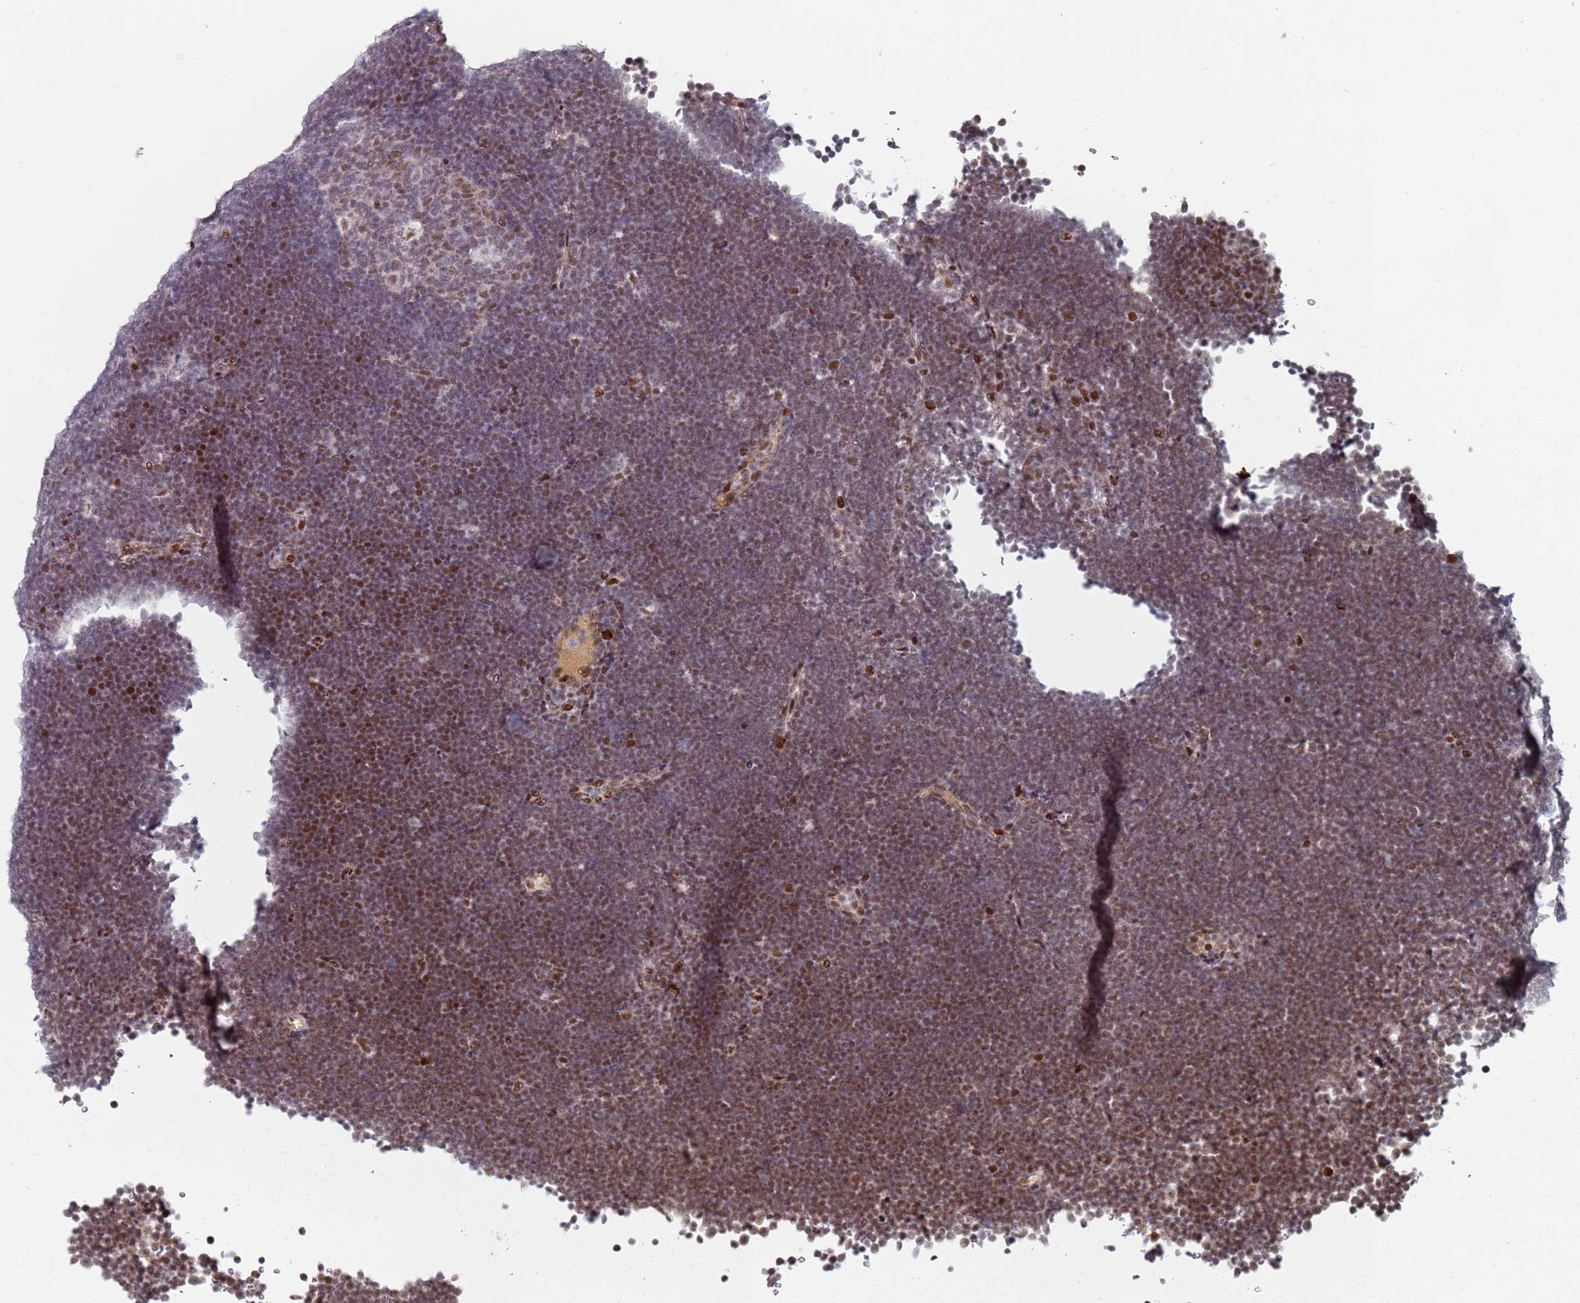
{"staining": {"intensity": "strong", "quantity": "25%-75%", "location": "nuclear"}, "tissue": "lymphoma", "cell_type": "Tumor cells", "image_type": "cancer", "snomed": [{"axis": "morphology", "description": "Malignant lymphoma, non-Hodgkin's type, High grade"}, {"axis": "topography", "description": "Lymph node"}], "caption": "Brown immunohistochemical staining in human lymphoma displays strong nuclear positivity in approximately 25%-75% of tumor cells.", "gene": "ATF6B", "patient": {"sex": "male", "age": 13}}